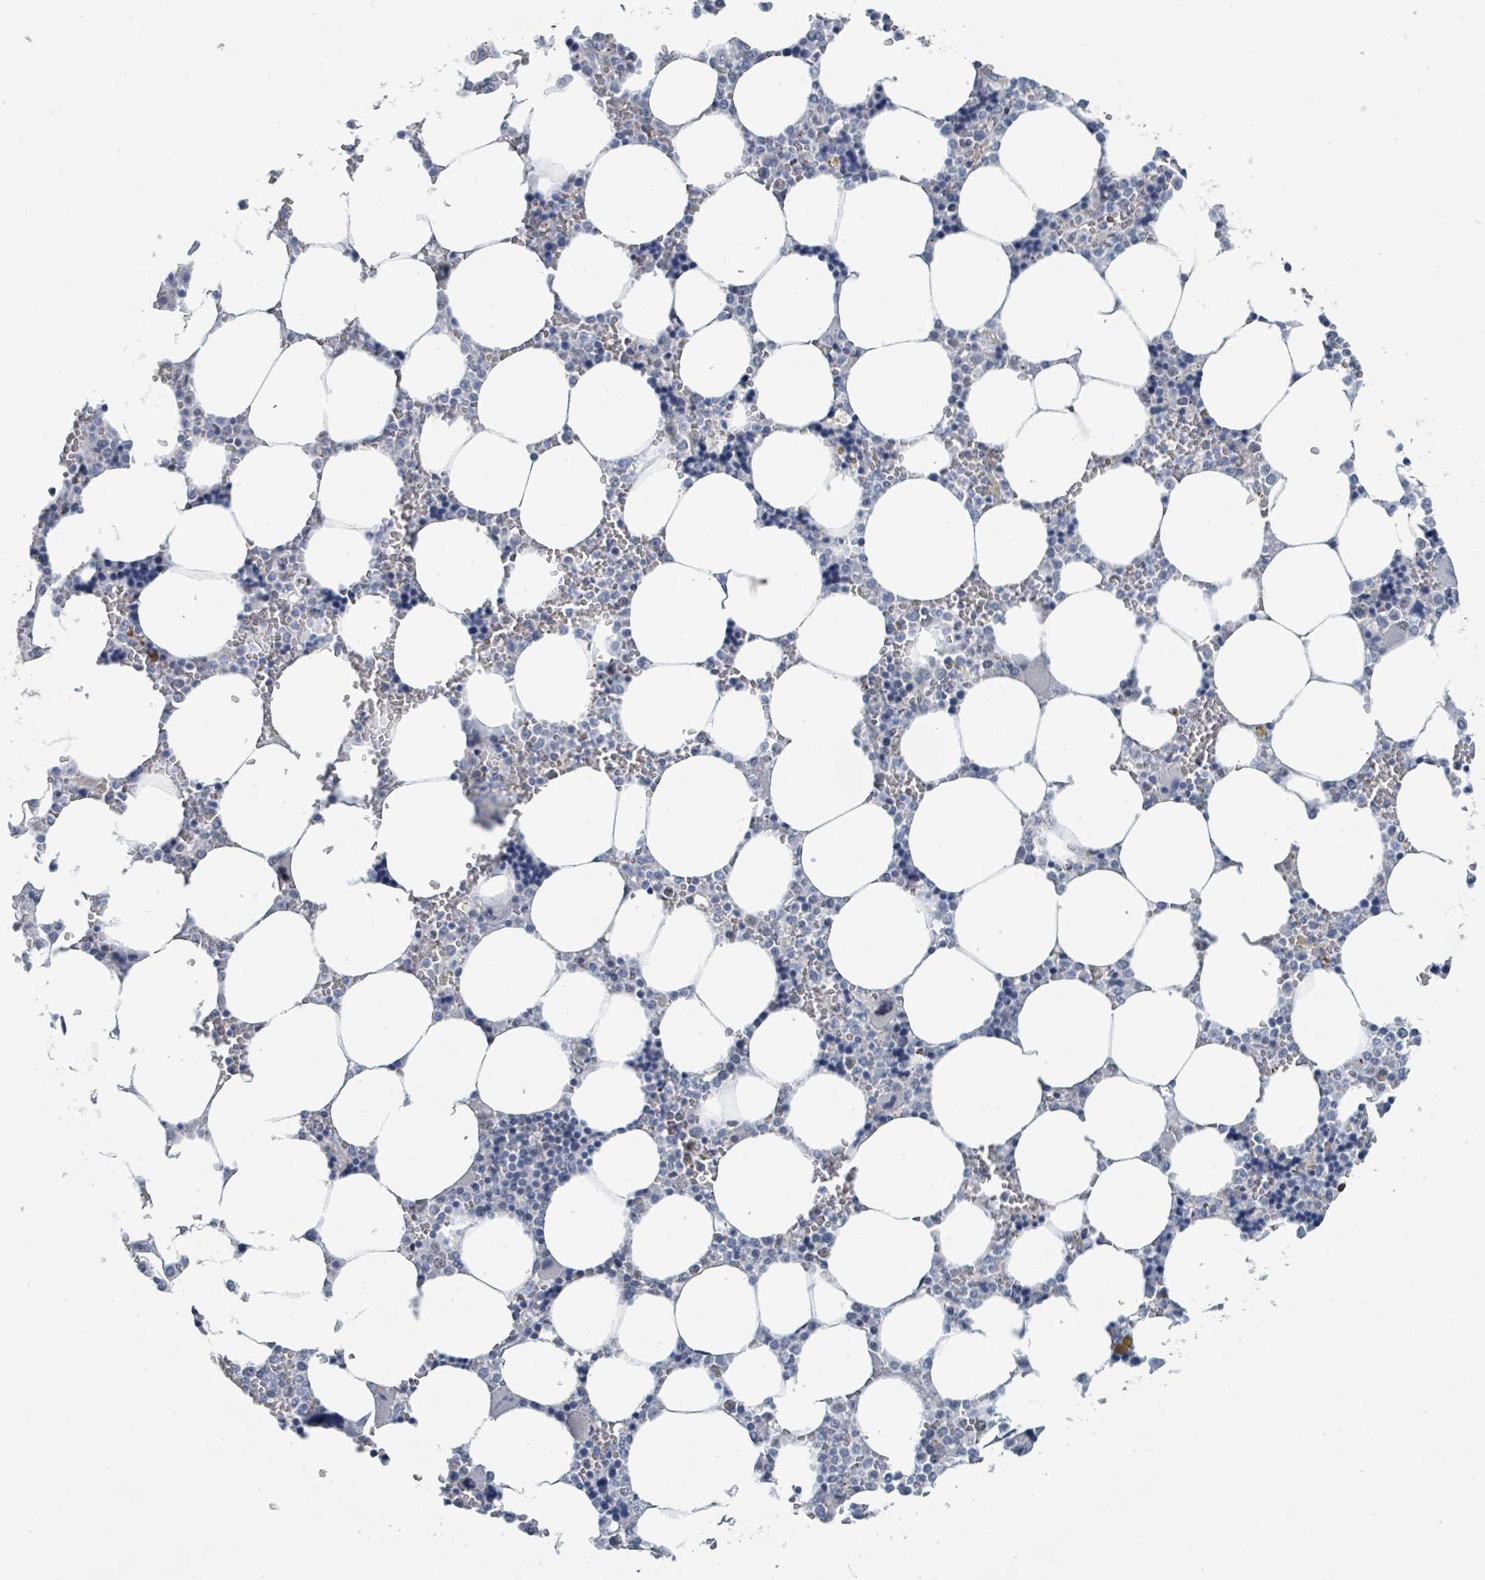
{"staining": {"intensity": "negative", "quantity": "none", "location": "none"}, "tissue": "bone marrow", "cell_type": "Hematopoietic cells", "image_type": "normal", "snomed": [{"axis": "morphology", "description": "Normal tissue, NOS"}, {"axis": "topography", "description": "Bone marrow"}], "caption": "The photomicrograph reveals no significant positivity in hematopoietic cells of bone marrow.", "gene": "EHMT2", "patient": {"sex": "male", "age": 64}}